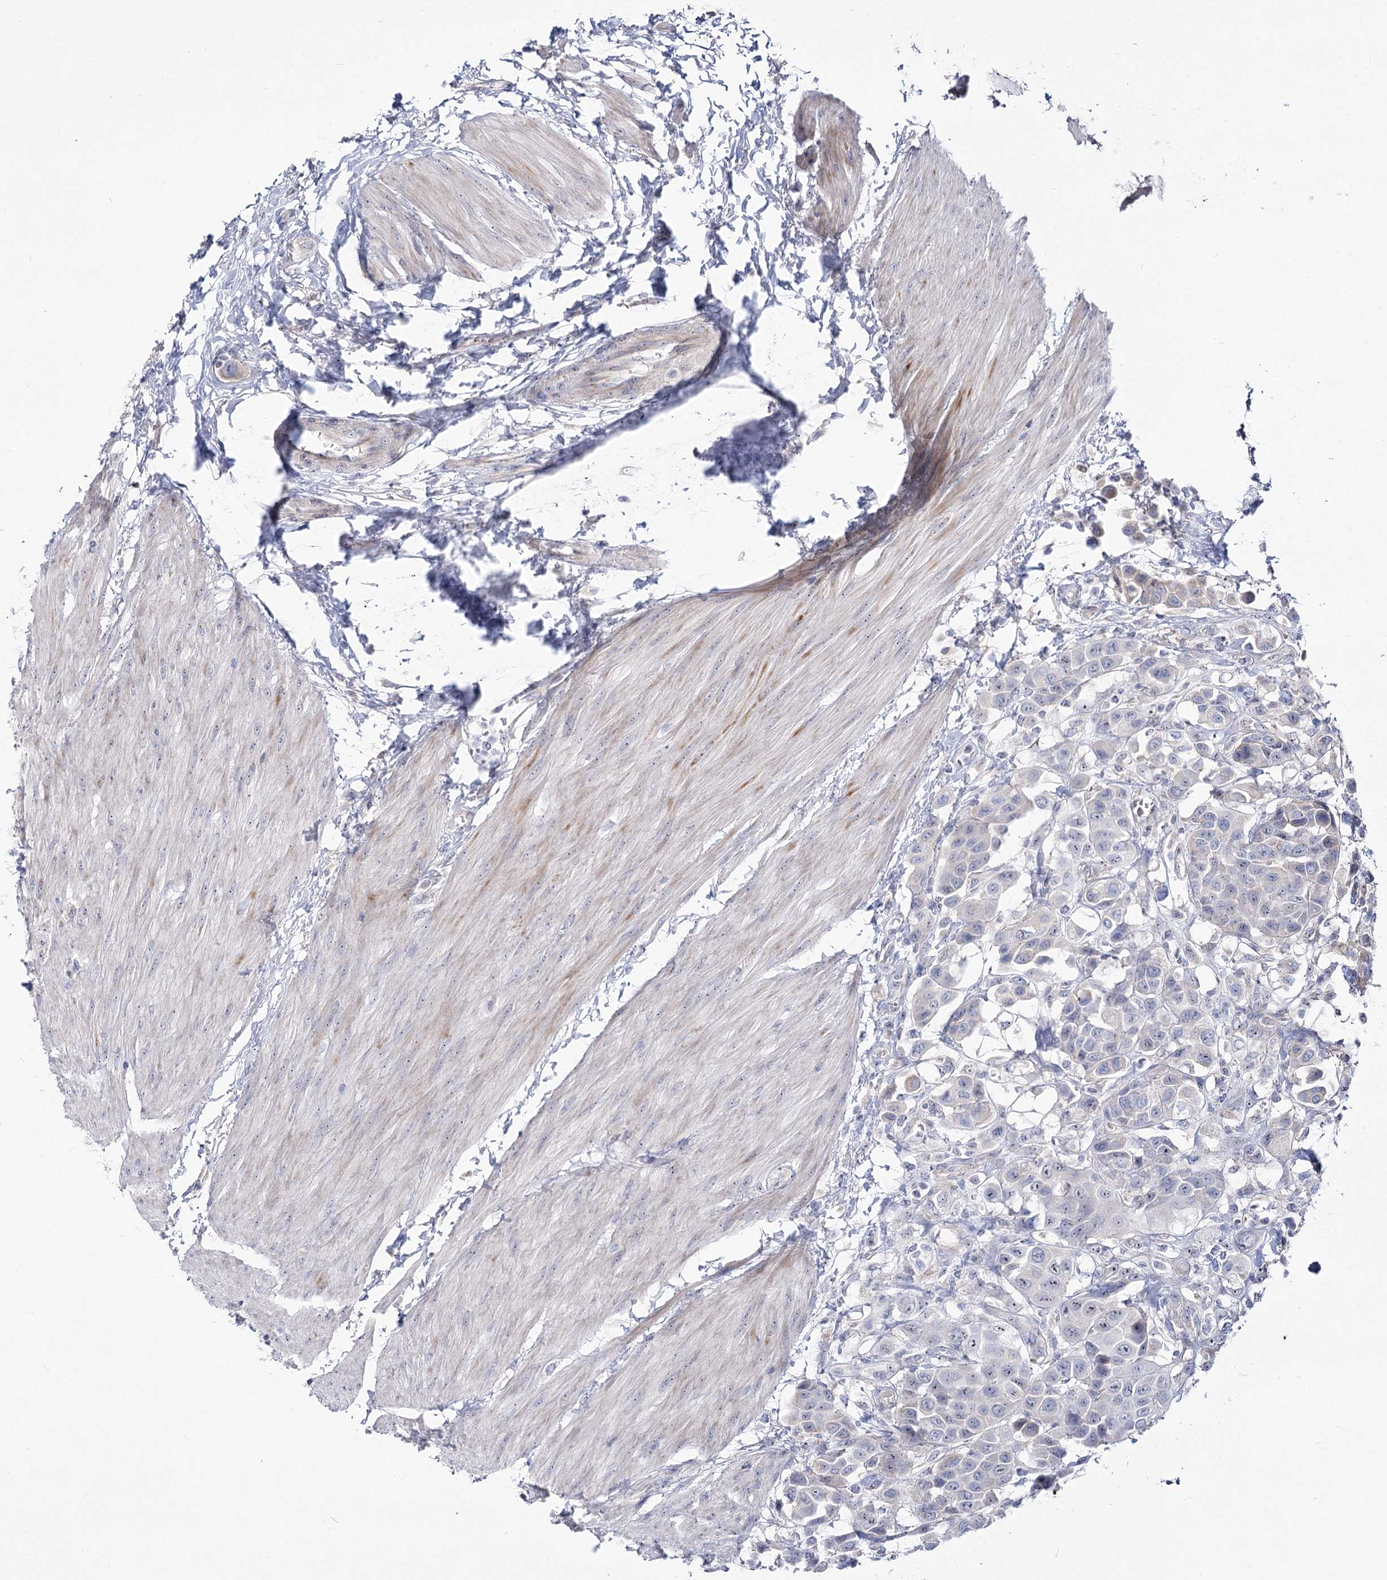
{"staining": {"intensity": "moderate", "quantity": "<25%", "location": "nuclear"}, "tissue": "urothelial cancer", "cell_type": "Tumor cells", "image_type": "cancer", "snomed": [{"axis": "morphology", "description": "Urothelial carcinoma, High grade"}, {"axis": "topography", "description": "Urinary bladder"}], "caption": "Immunohistochemistry (IHC) photomicrograph of neoplastic tissue: human urothelial cancer stained using immunohistochemistry reveals low levels of moderate protein expression localized specifically in the nuclear of tumor cells, appearing as a nuclear brown color.", "gene": "SUOX", "patient": {"sex": "male", "age": 50}}